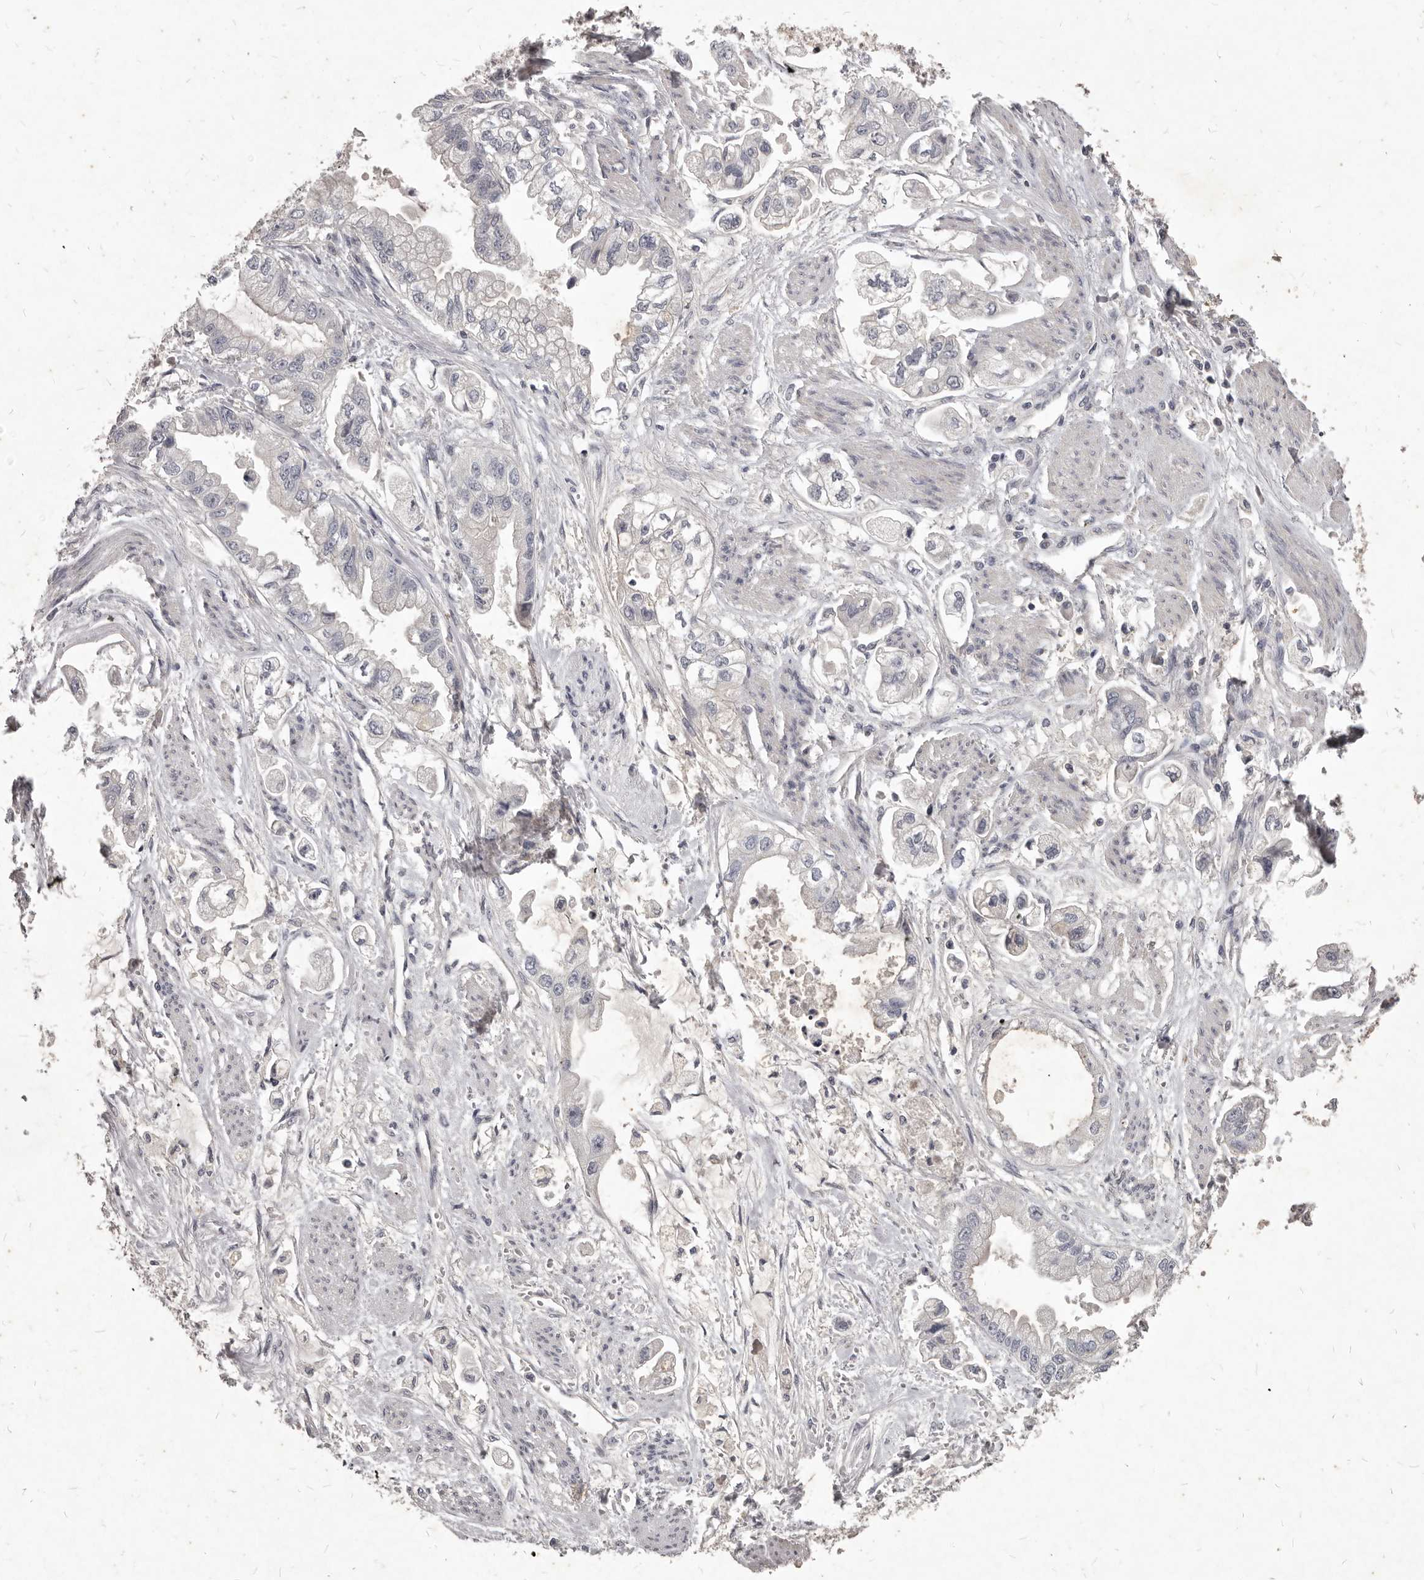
{"staining": {"intensity": "negative", "quantity": "none", "location": "none"}, "tissue": "stomach cancer", "cell_type": "Tumor cells", "image_type": "cancer", "snomed": [{"axis": "morphology", "description": "Adenocarcinoma, NOS"}, {"axis": "topography", "description": "Stomach"}], "caption": "Immunohistochemical staining of human stomach cancer (adenocarcinoma) exhibits no significant expression in tumor cells.", "gene": "GPRC5C", "patient": {"sex": "male", "age": 62}}